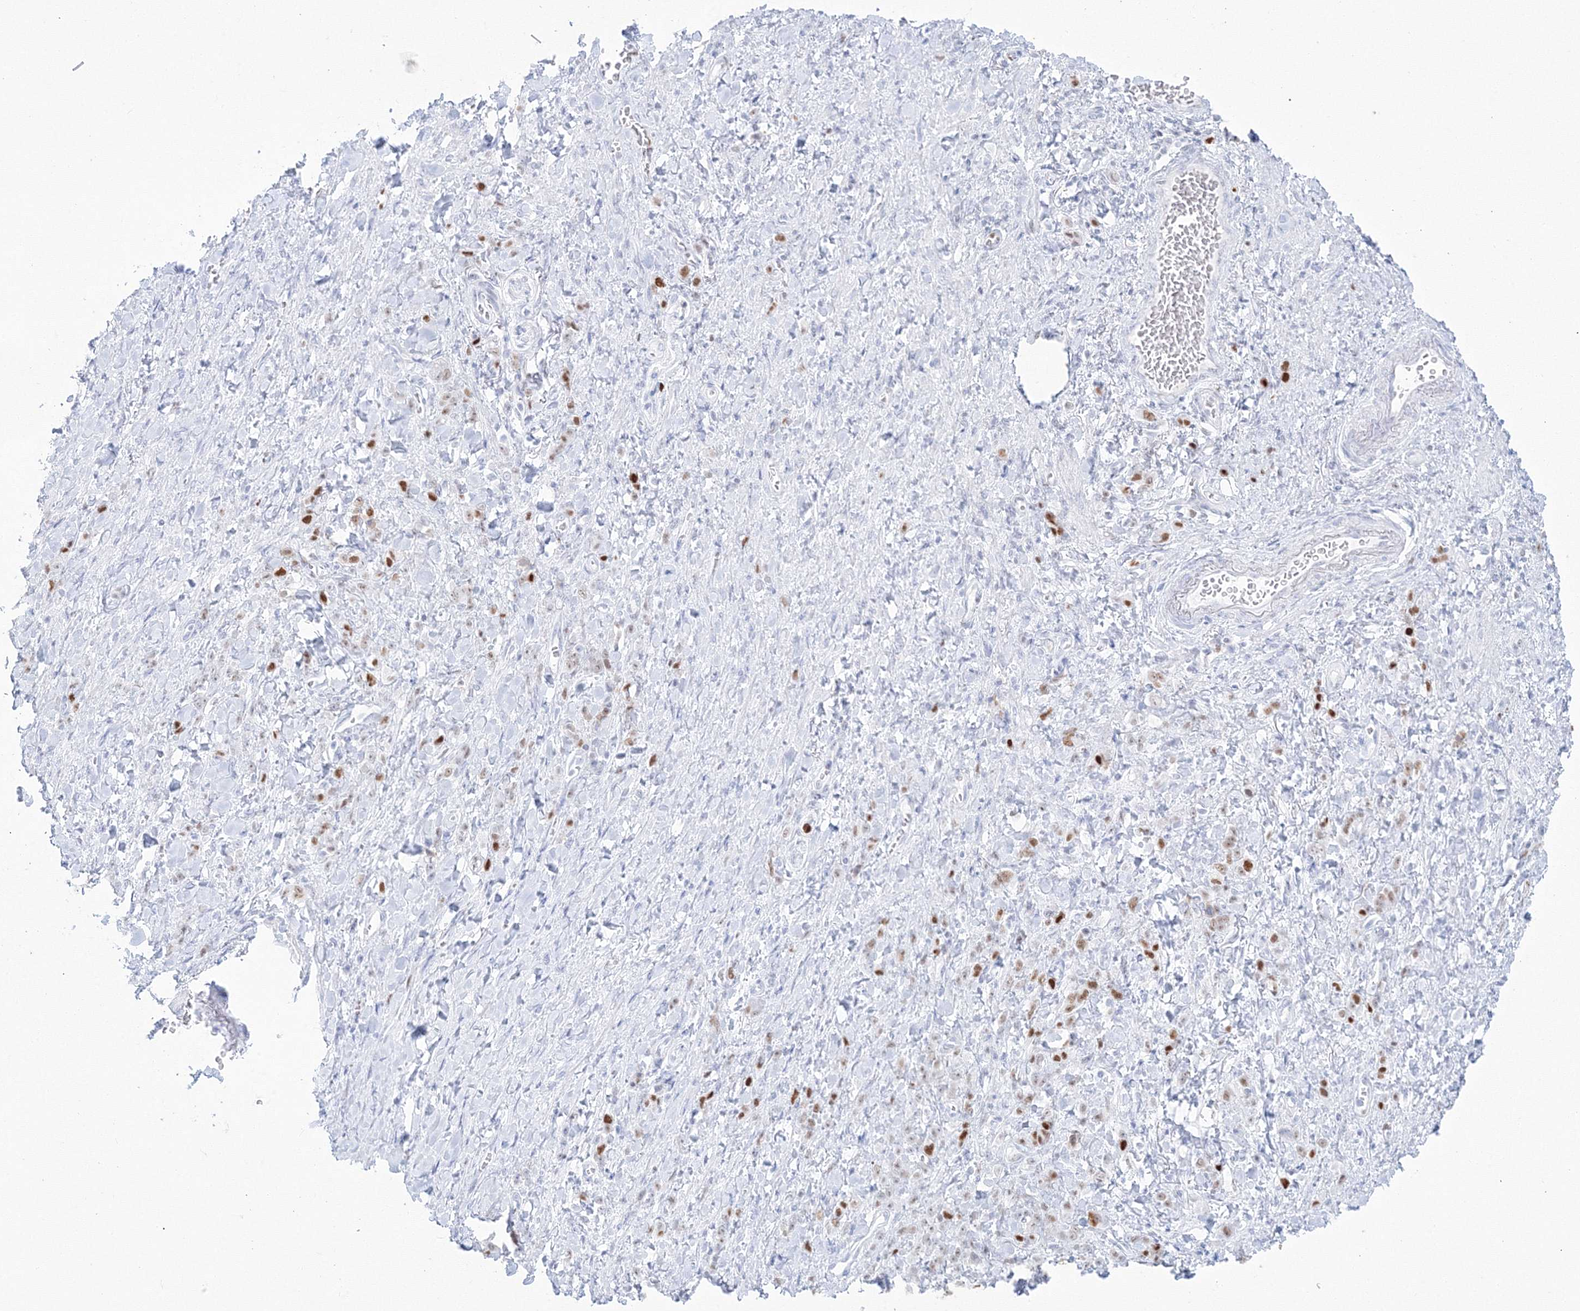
{"staining": {"intensity": "moderate", "quantity": "<25%", "location": "nuclear"}, "tissue": "stomach cancer", "cell_type": "Tumor cells", "image_type": "cancer", "snomed": [{"axis": "morphology", "description": "Normal tissue, NOS"}, {"axis": "morphology", "description": "Adenocarcinoma, NOS"}, {"axis": "topography", "description": "Stomach"}], "caption": "Tumor cells display low levels of moderate nuclear staining in about <25% of cells in stomach cancer.", "gene": "LIG1", "patient": {"sex": "male", "age": 82}}